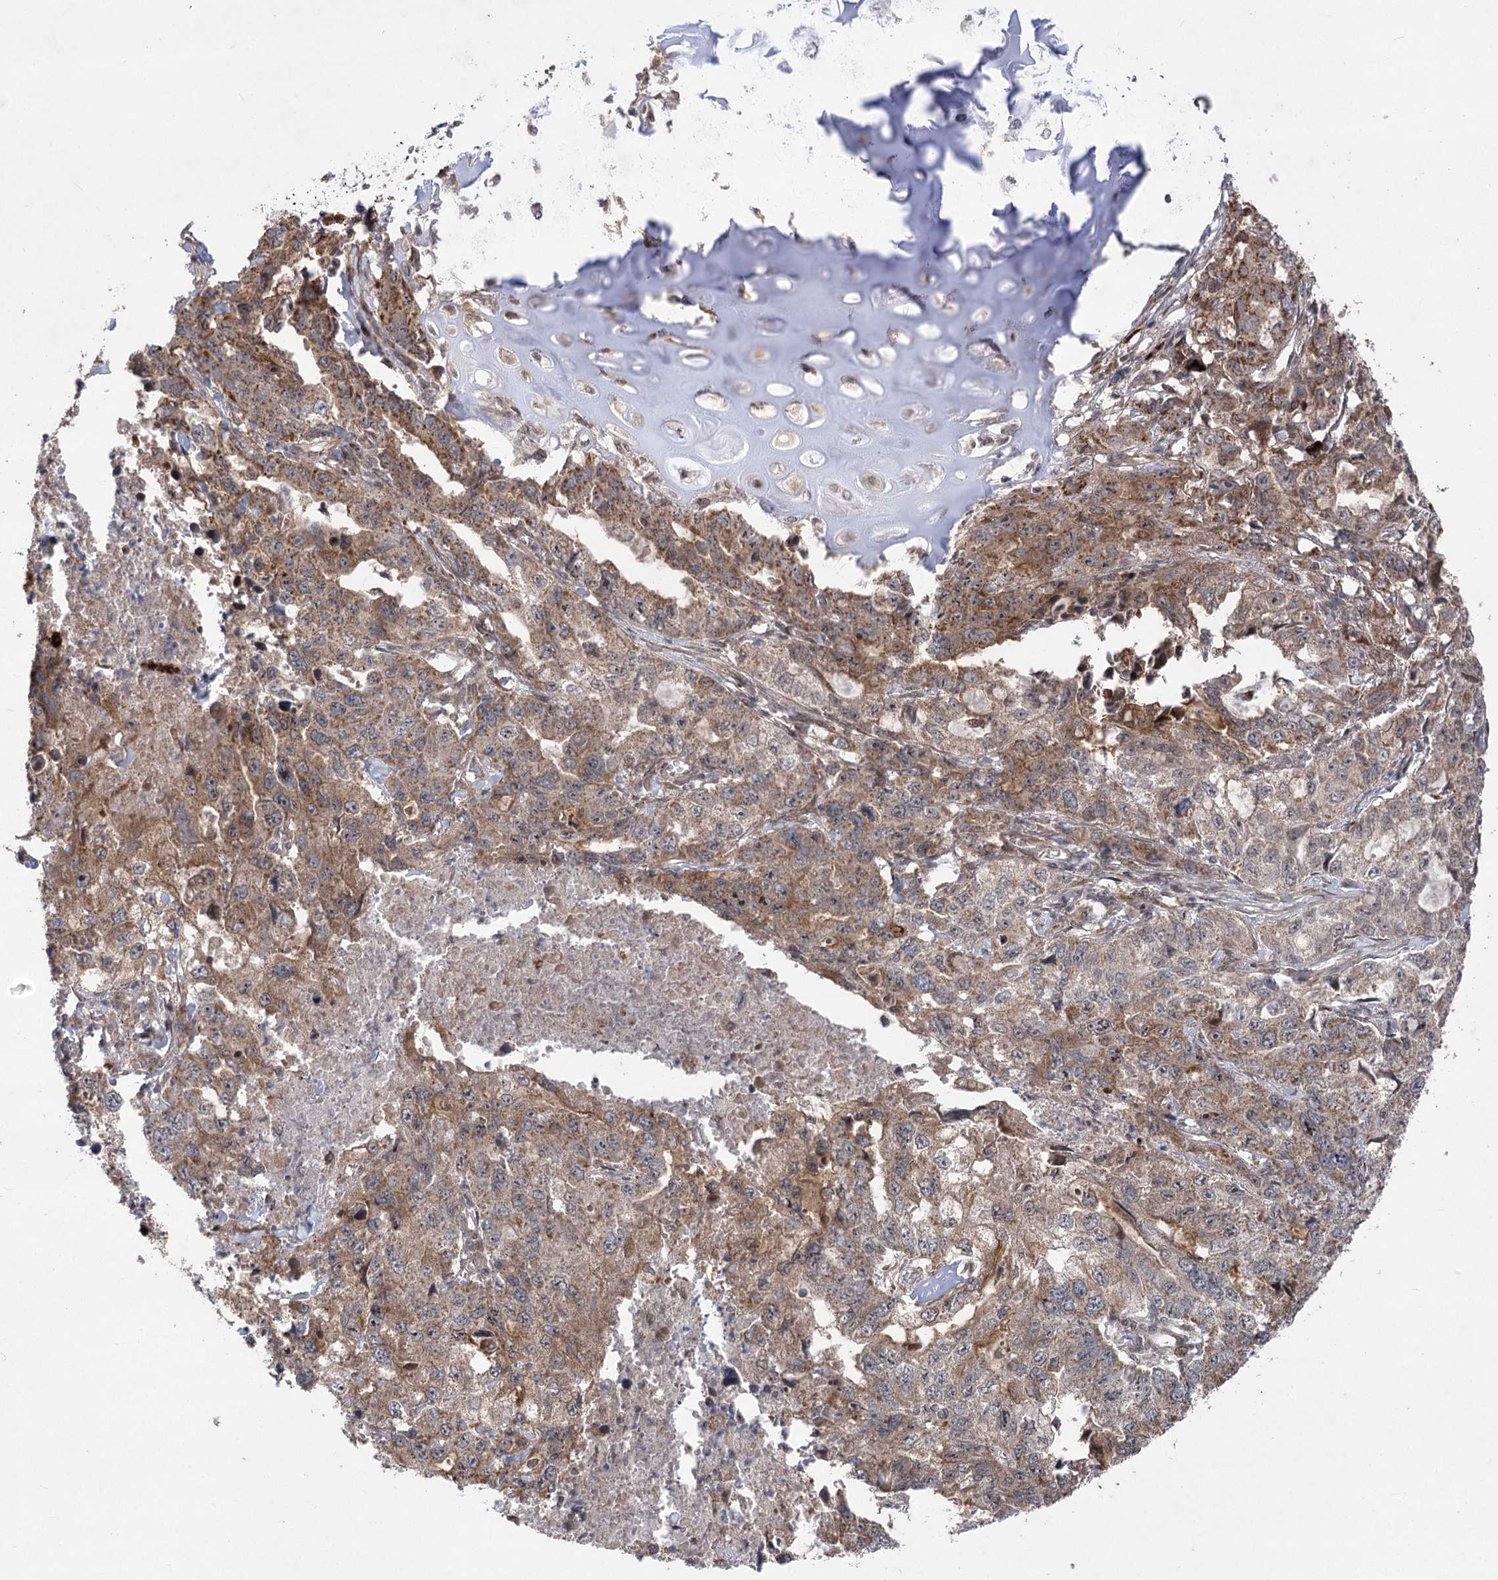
{"staining": {"intensity": "moderate", "quantity": "25%-75%", "location": "cytoplasmic/membranous"}, "tissue": "lung cancer", "cell_type": "Tumor cells", "image_type": "cancer", "snomed": [{"axis": "morphology", "description": "Adenocarcinoma, NOS"}, {"axis": "topography", "description": "Lung"}], "caption": "Immunohistochemistry (IHC) staining of adenocarcinoma (lung), which shows medium levels of moderate cytoplasmic/membranous expression in about 25%-75% of tumor cells indicating moderate cytoplasmic/membranous protein staining. The staining was performed using DAB (3,3'-diaminobenzidine) (brown) for protein detection and nuclei were counterstained in hematoxylin (blue).", "gene": "TENM2", "patient": {"sex": "female", "age": 51}}